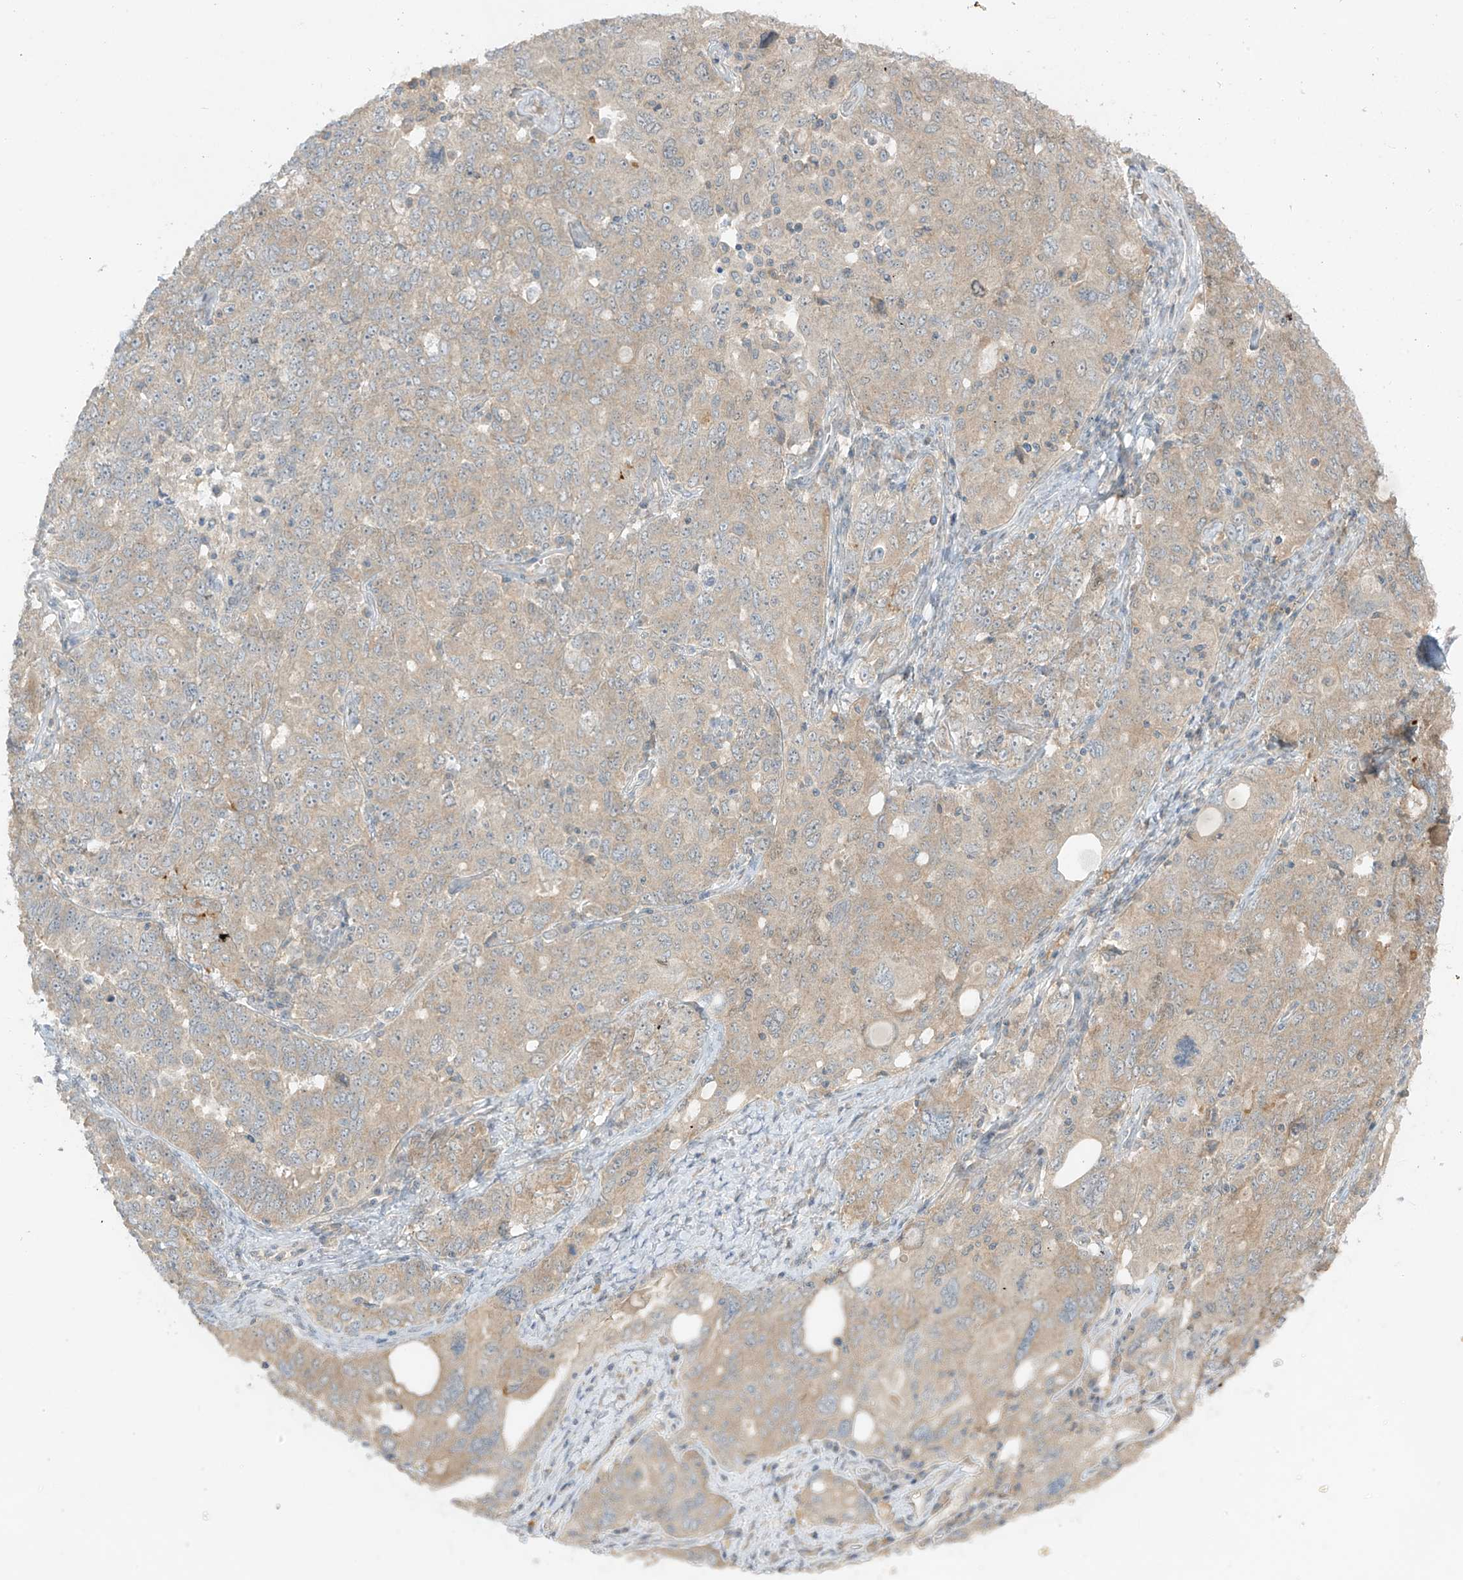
{"staining": {"intensity": "weak", "quantity": "25%-75%", "location": "cytoplasmic/membranous"}, "tissue": "ovarian cancer", "cell_type": "Tumor cells", "image_type": "cancer", "snomed": [{"axis": "morphology", "description": "Carcinoma, endometroid"}, {"axis": "topography", "description": "Ovary"}], "caption": "Immunohistochemistry (IHC) histopathology image of ovarian cancer (endometroid carcinoma) stained for a protein (brown), which shows low levels of weak cytoplasmic/membranous expression in approximately 25%-75% of tumor cells.", "gene": "ANGEL2", "patient": {"sex": "female", "age": 62}}